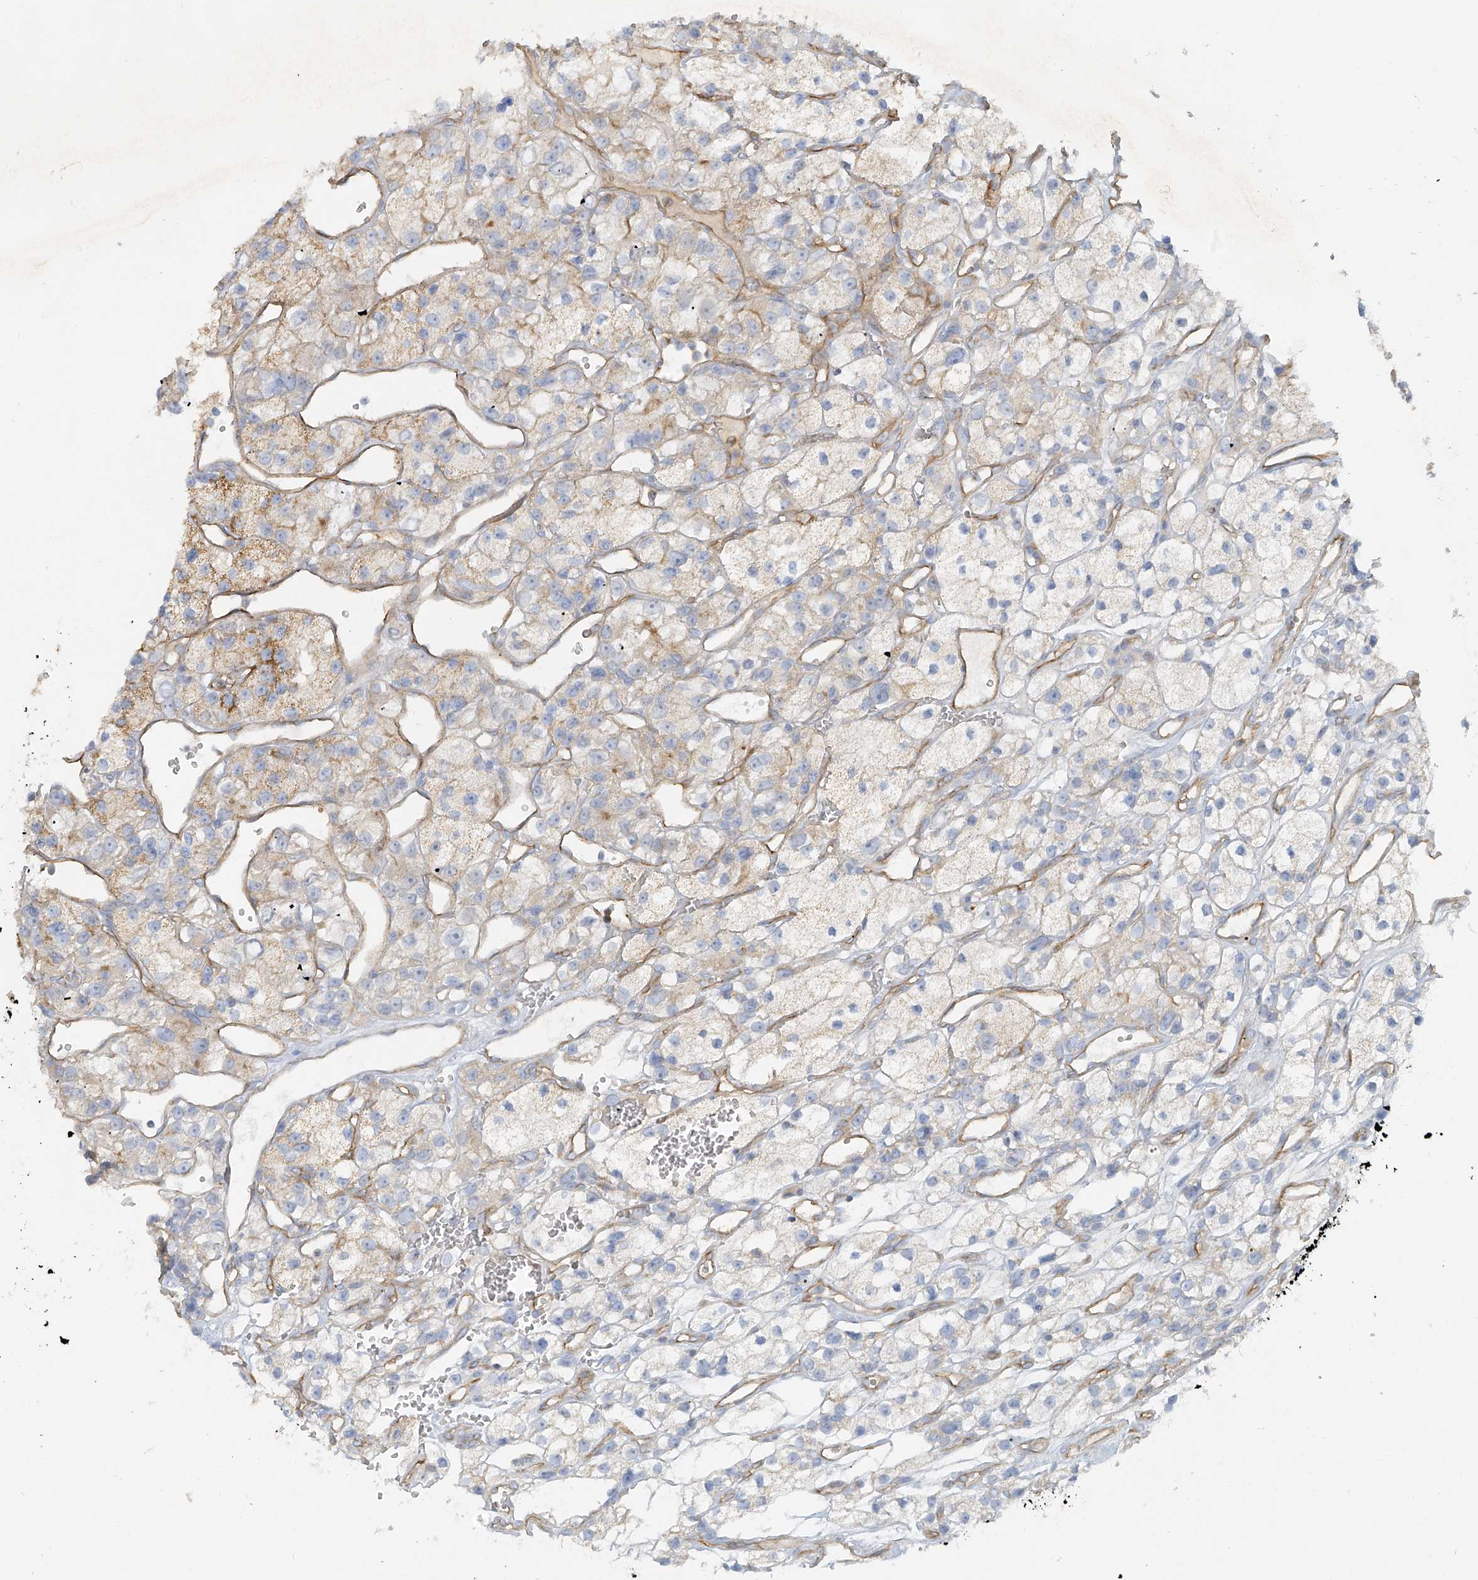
{"staining": {"intensity": "moderate", "quantity": "<25%", "location": "cytoplasmic/membranous"}, "tissue": "renal cancer", "cell_type": "Tumor cells", "image_type": "cancer", "snomed": [{"axis": "morphology", "description": "Adenocarcinoma, NOS"}, {"axis": "topography", "description": "Kidney"}], "caption": "Immunohistochemical staining of human adenocarcinoma (renal) demonstrates moderate cytoplasmic/membranous protein expression in approximately <25% of tumor cells.", "gene": "VAMP5", "patient": {"sex": "female", "age": 57}}